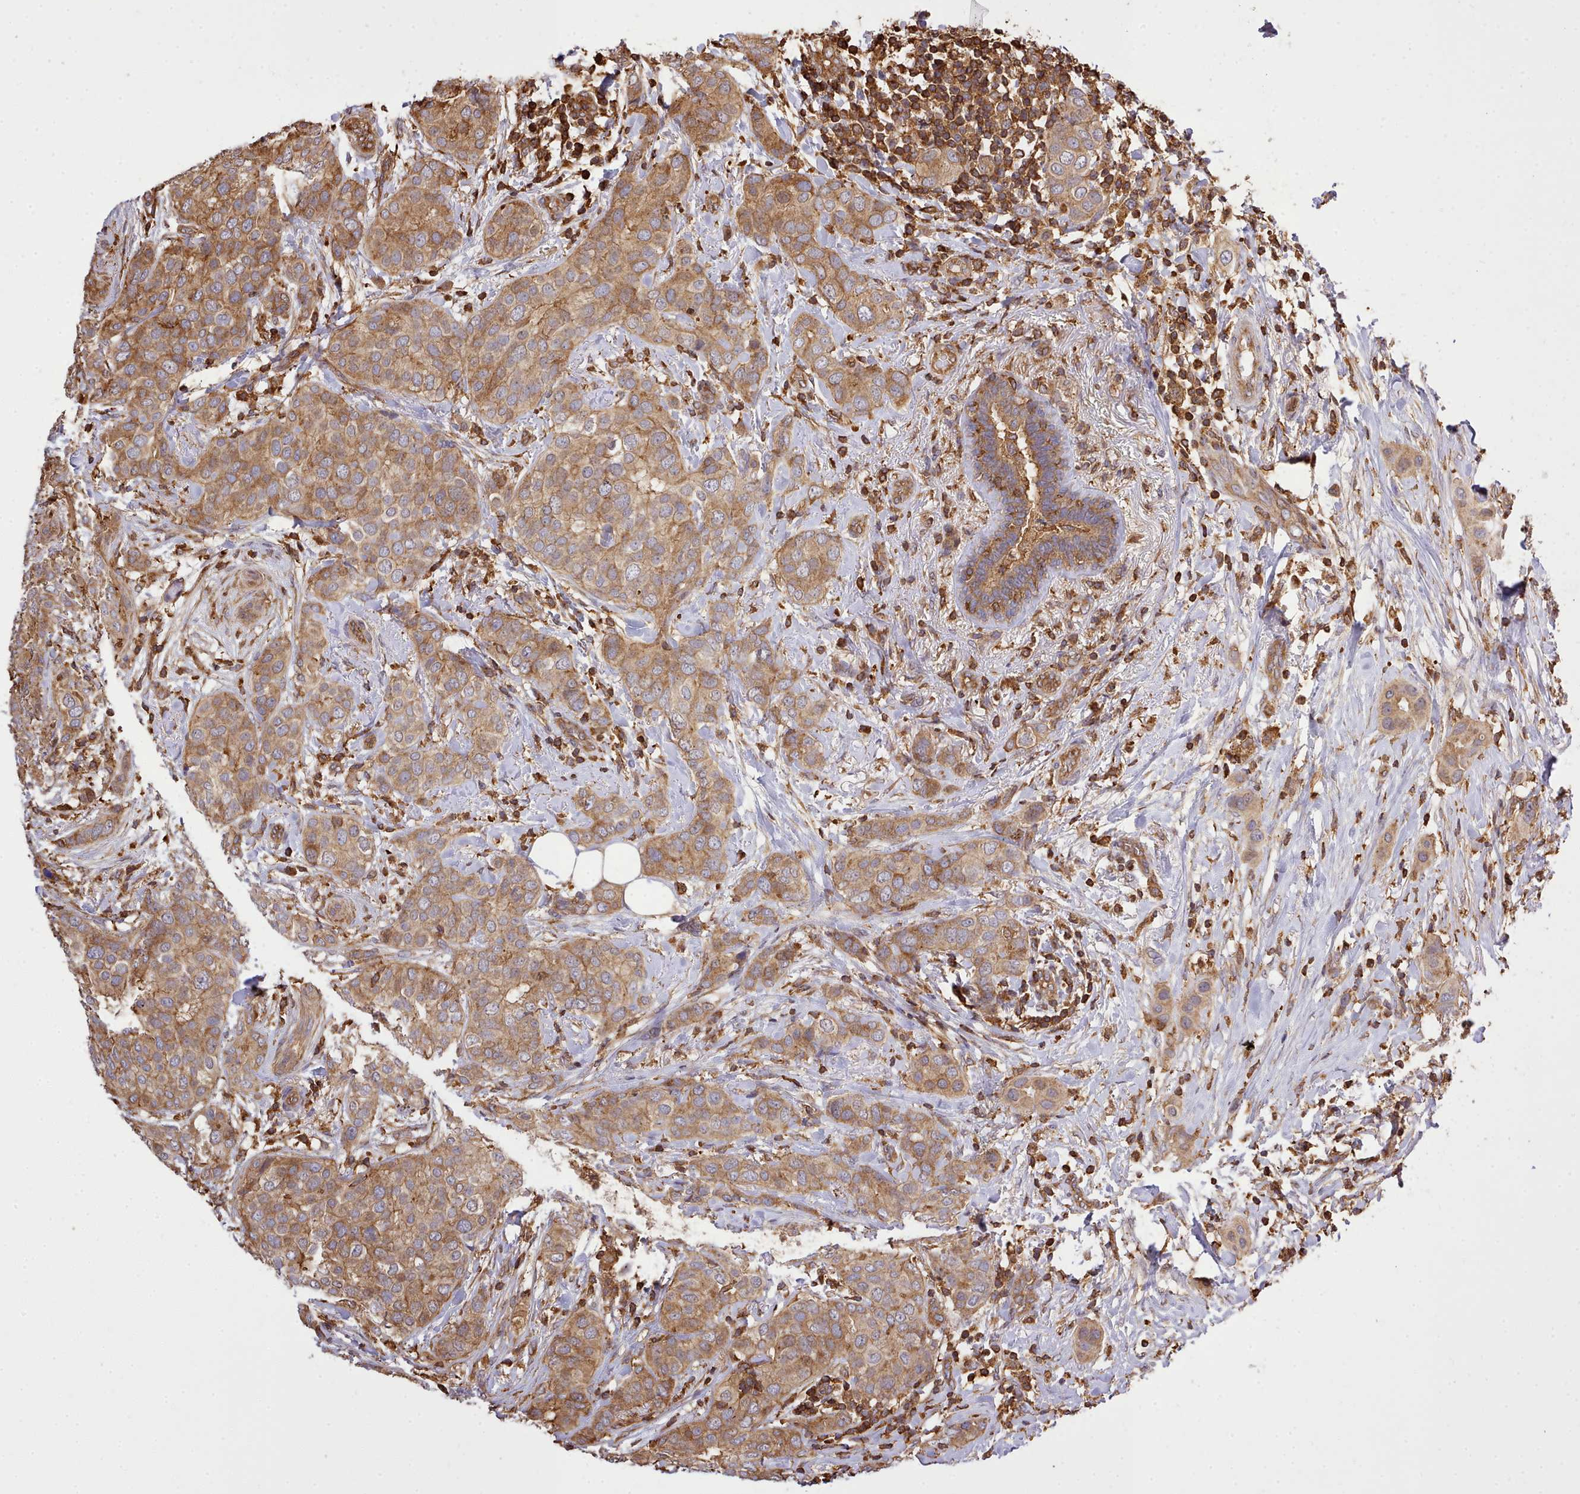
{"staining": {"intensity": "moderate", "quantity": ">75%", "location": "cytoplasmic/membranous"}, "tissue": "breast cancer", "cell_type": "Tumor cells", "image_type": "cancer", "snomed": [{"axis": "morphology", "description": "Lobular carcinoma"}, {"axis": "topography", "description": "Breast"}], "caption": "Immunohistochemical staining of breast cancer (lobular carcinoma) exhibits moderate cytoplasmic/membranous protein positivity in approximately >75% of tumor cells.", "gene": "CAPZA1", "patient": {"sex": "female", "age": 51}}